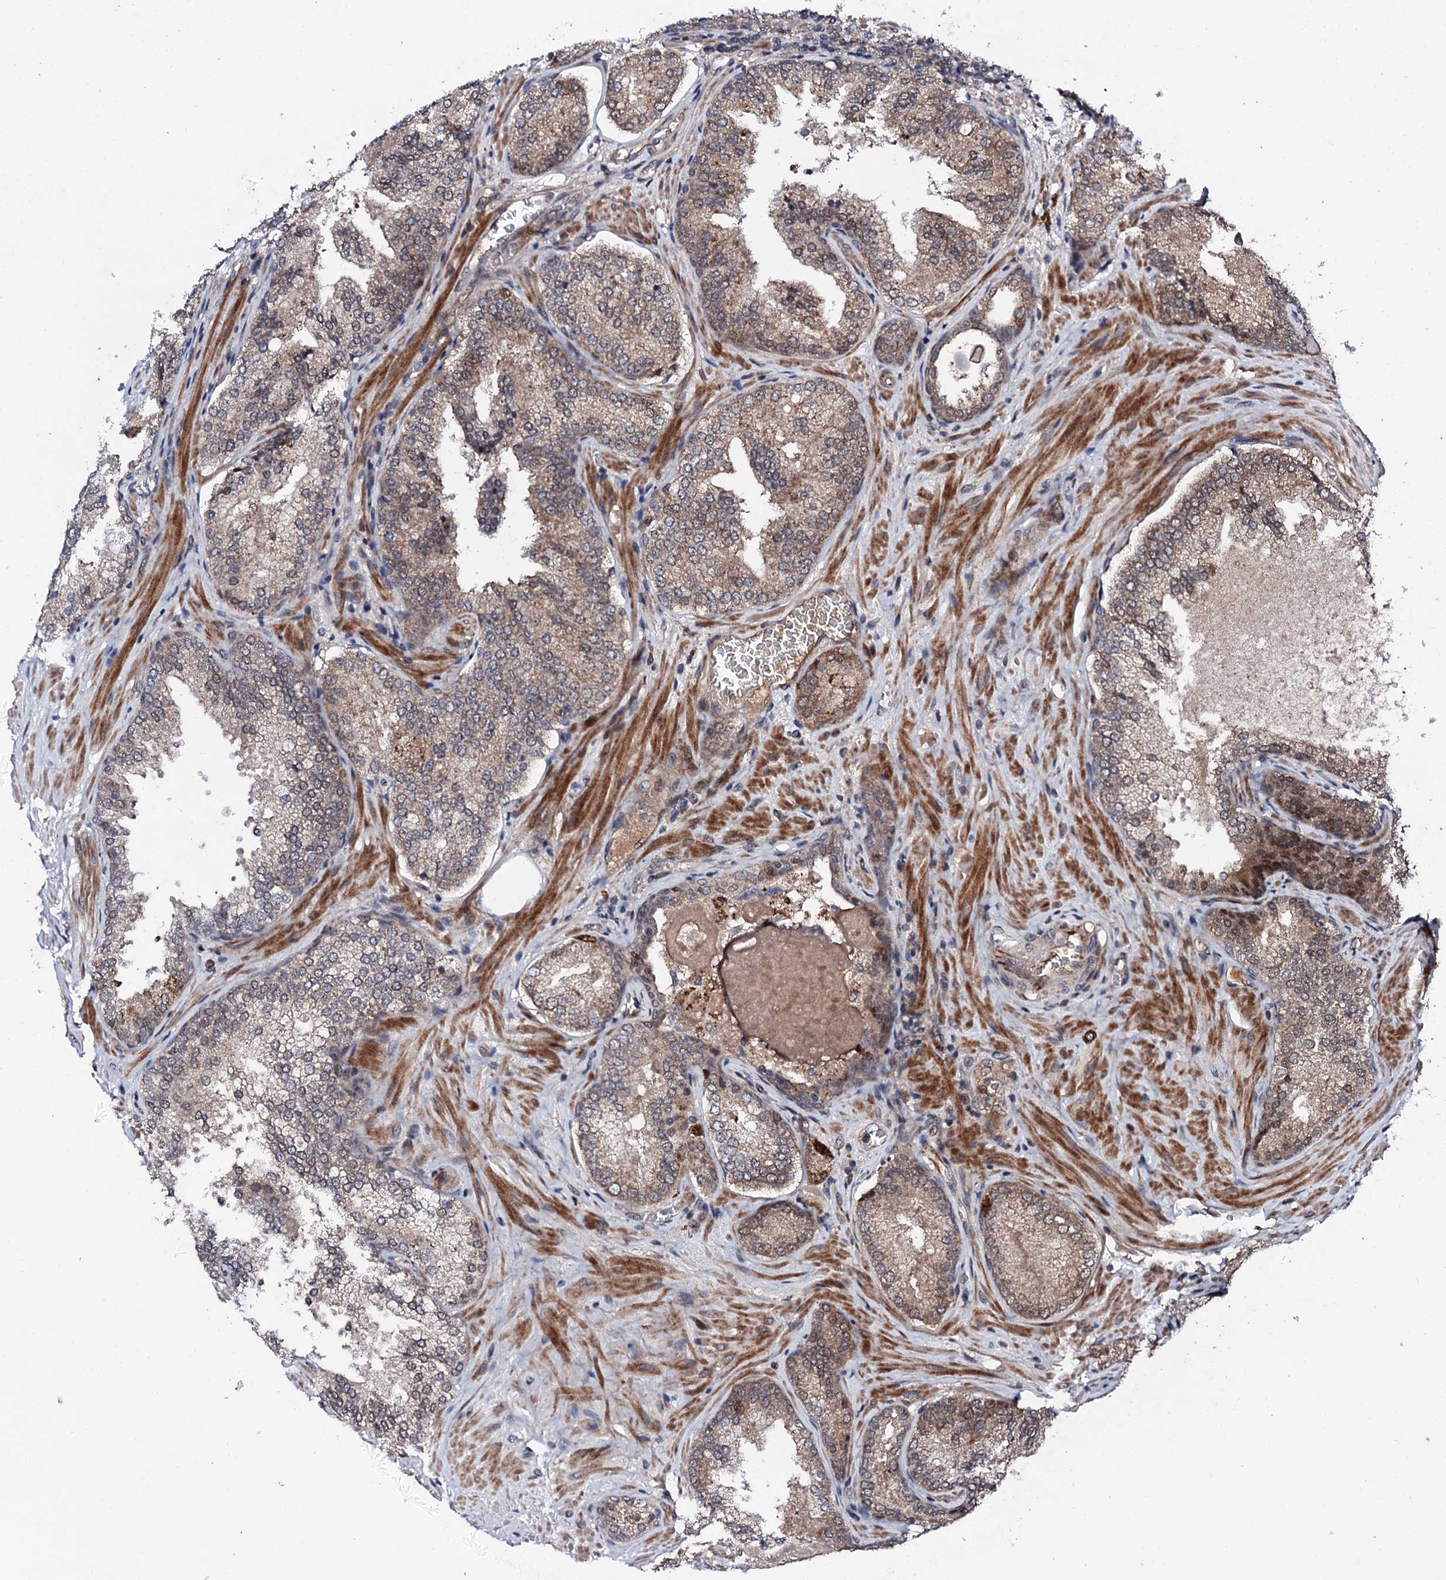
{"staining": {"intensity": "moderate", "quantity": "<25%", "location": "cytoplasmic/membranous,nuclear"}, "tissue": "prostate cancer", "cell_type": "Tumor cells", "image_type": "cancer", "snomed": [{"axis": "morphology", "description": "Adenocarcinoma, Low grade"}, {"axis": "topography", "description": "Prostate"}], "caption": "Approximately <25% of tumor cells in low-grade adenocarcinoma (prostate) demonstrate moderate cytoplasmic/membranous and nuclear protein positivity as visualized by brown immunohistochemical staining.", "gene": "FAM111A", "patient": {"sex": "male", "age": 74}}